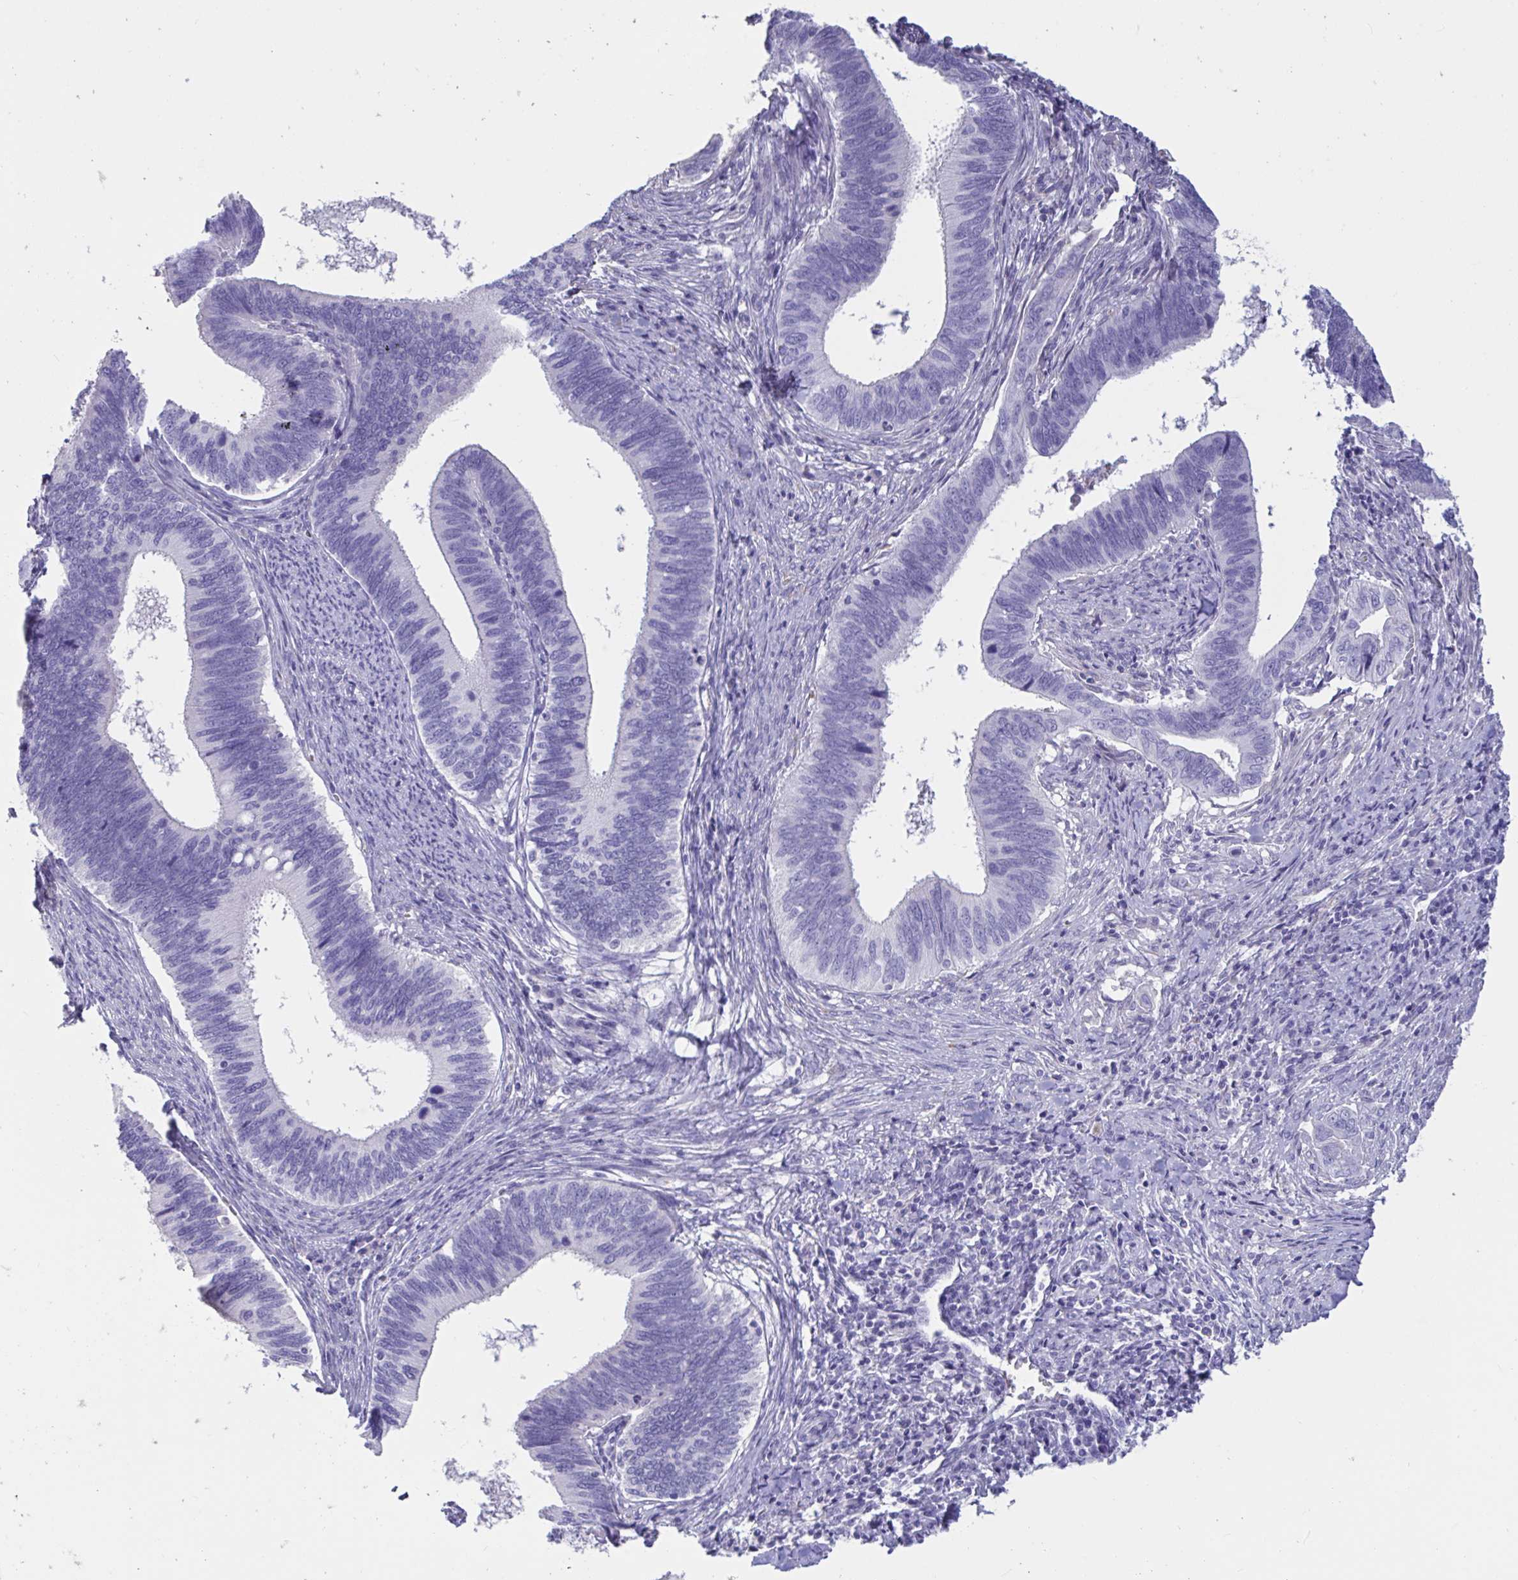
{"staining": {"intensity": "negative", "quantity": "none", "location": "none"}, "tissue": "cervical cancer", "cell_type": "Tumor cells", "image_type": "cancer", "snomed": [{"axis": "morphology", "description": "Adenocarcinoma, NOS"}, {"axis": "topography", "description": "Cervix"}], "caption": "High power microscopy photomicrograph of an immunohistochemistry histopathology image of cervical cancer, revealing no significant positivity in tumor cells.", "gene": "TNNC1", "patient": {"sex": "female", "age": 42}}